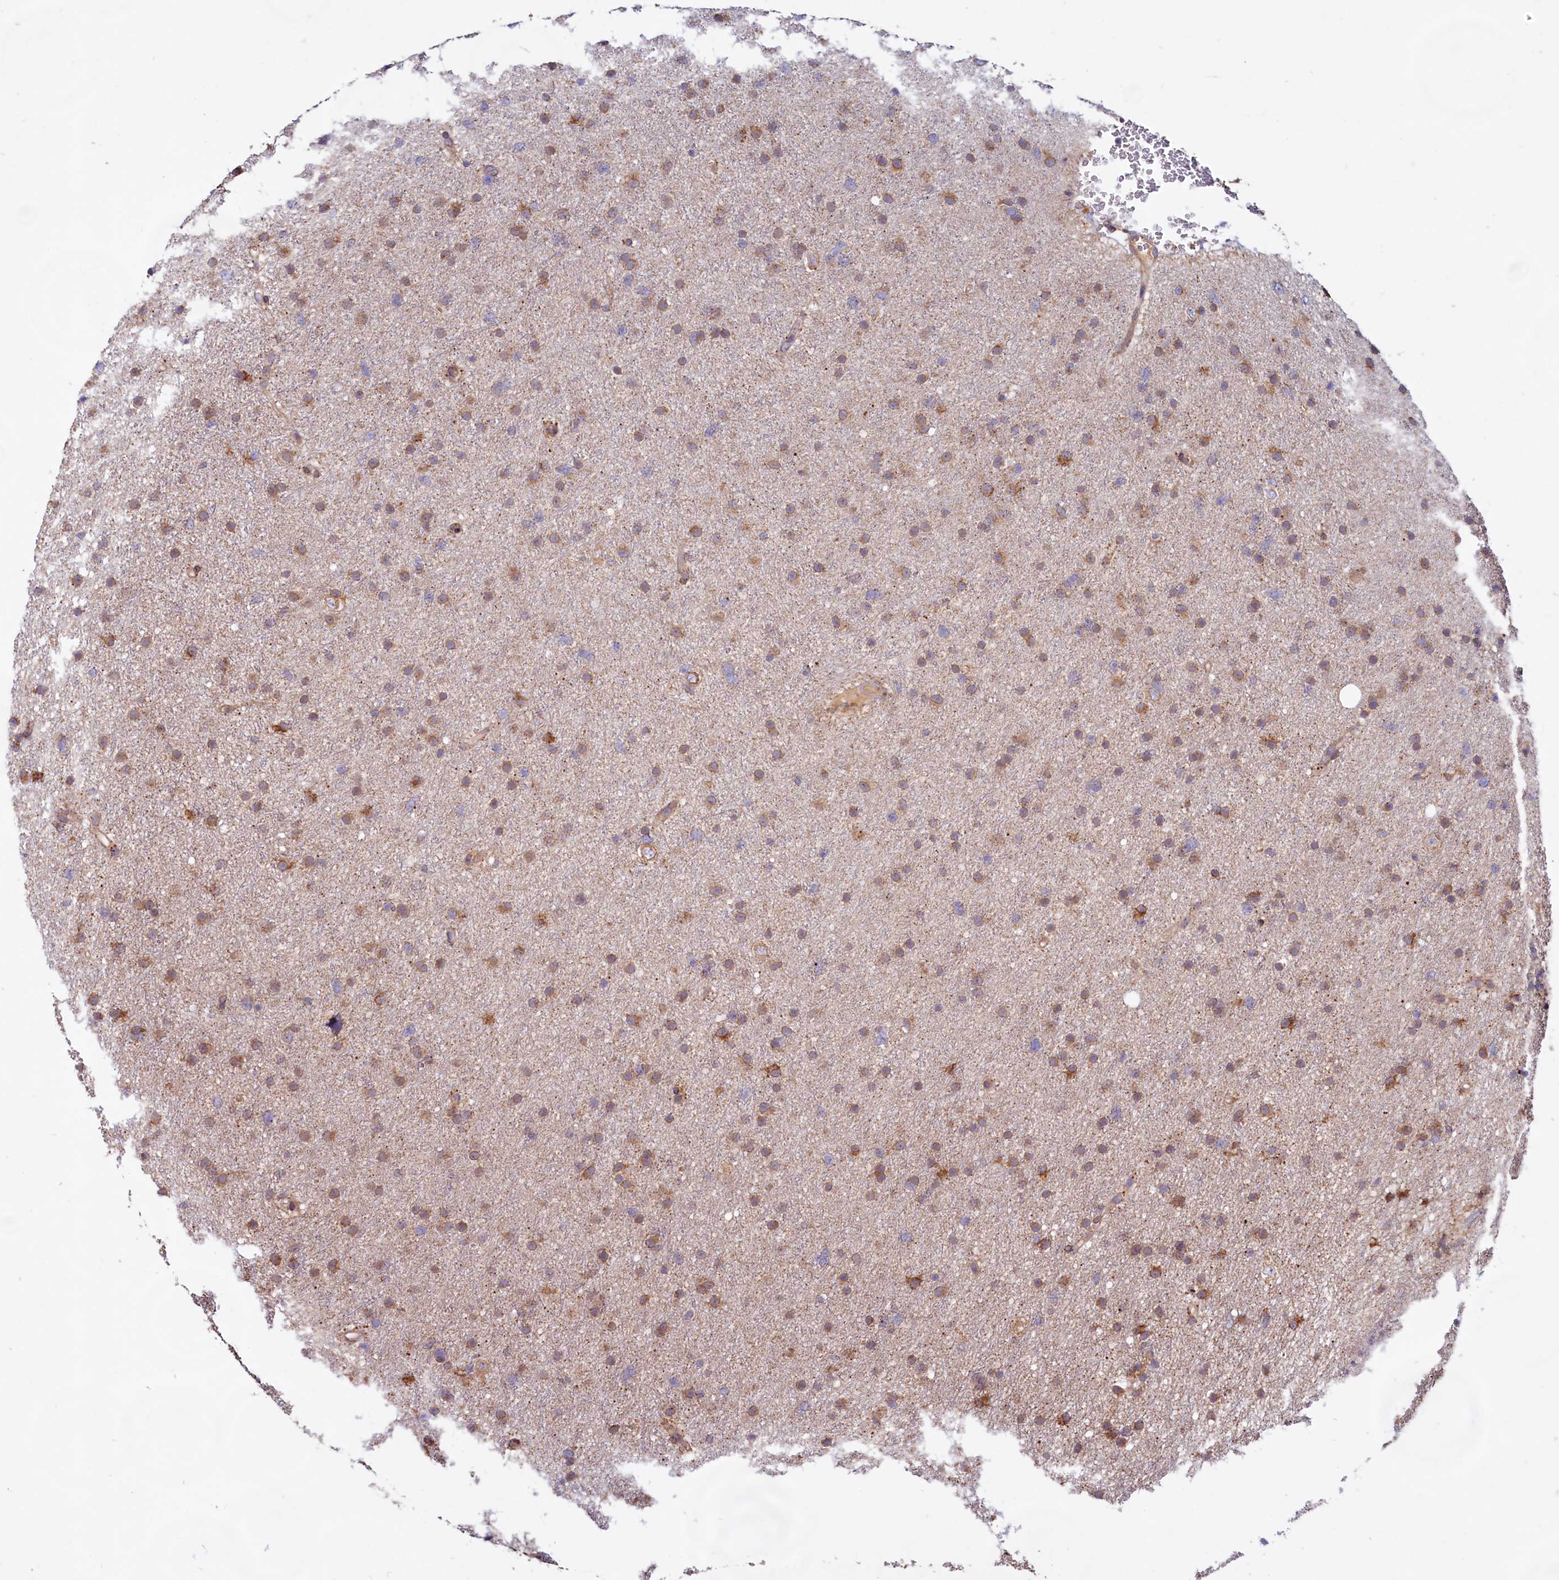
{"staining": {"intensity": "moderate", "quantity": "25%-75%", "location": "cytoplasmic/membranous"}, "tissue": "glioma", "cell_type": "Tumor cells", "image_type": "cancer", "snomed": [{"axis": "morphology", "description": "Glioma, malignant, Low grade"}, {"axis": "topography", "description": "Cerebral cortex"}], "caption": "IHC (DAB (3,3'-diaminobenzidine)) staining of glioma demonstrates moderate cytoplasmic/membranous protein positivity in about 25%-75% of tumor cells.", "gene": "TBC1D19", "patient": {"sex": "female", "age": 39}}